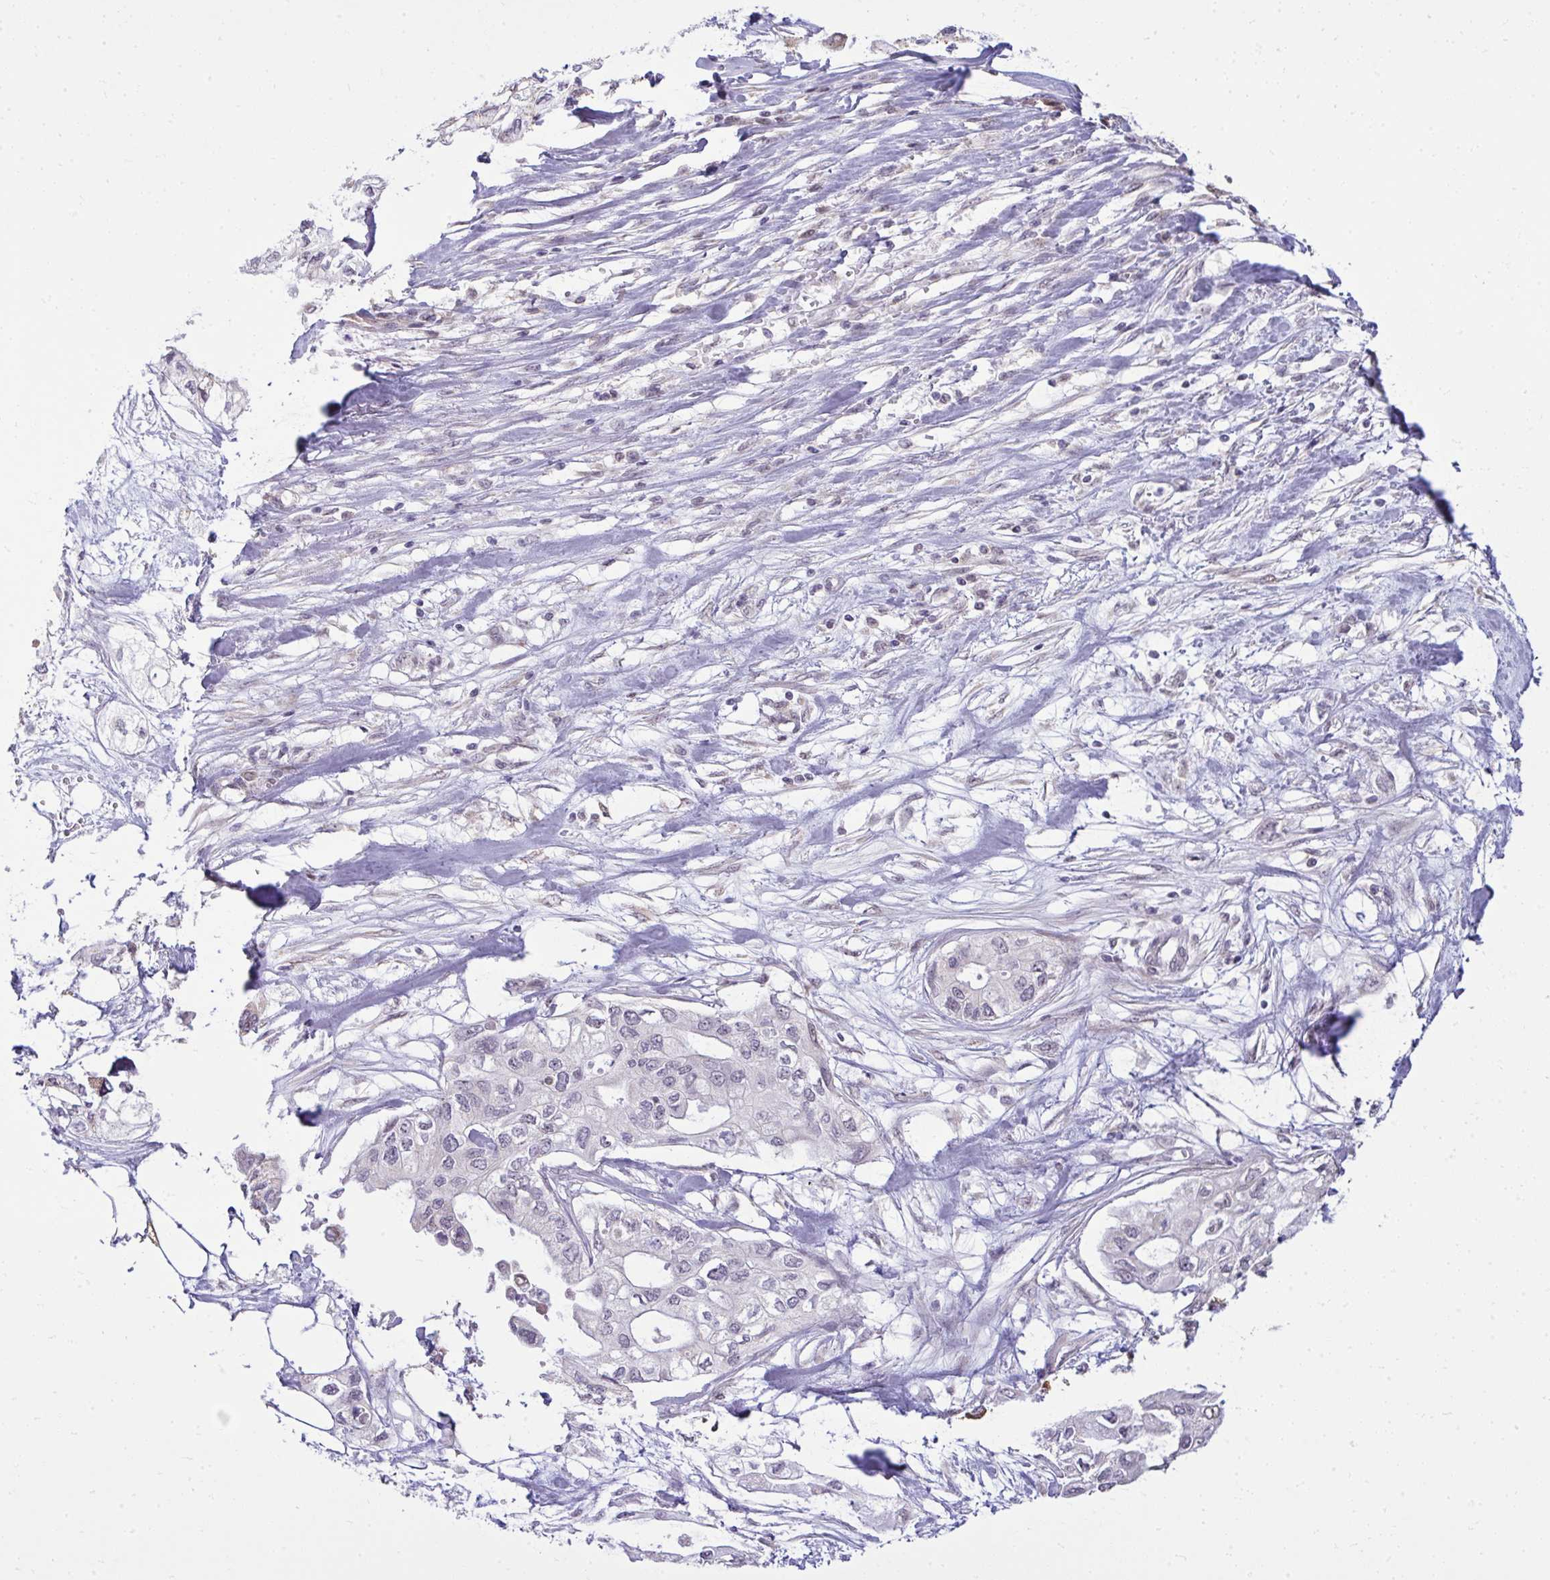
{"staining": {"intensity": "negative", "quantity": "none", "location": "none"}, "tissue": "pancreatic cancer", "cell_type": "Tumor cells", "image_type": "cancer", "snomed": [{"axis": "morphology", "description": "Adenocarcinoma, NOS"}, {"axis": "topography", "description": "Pancreas"}], "caption": "Tumor cells are negative for brown protein staining in pancreatic cancer.", "gene": "NPPA", "patient": {"sex": "female", "age": 63}}